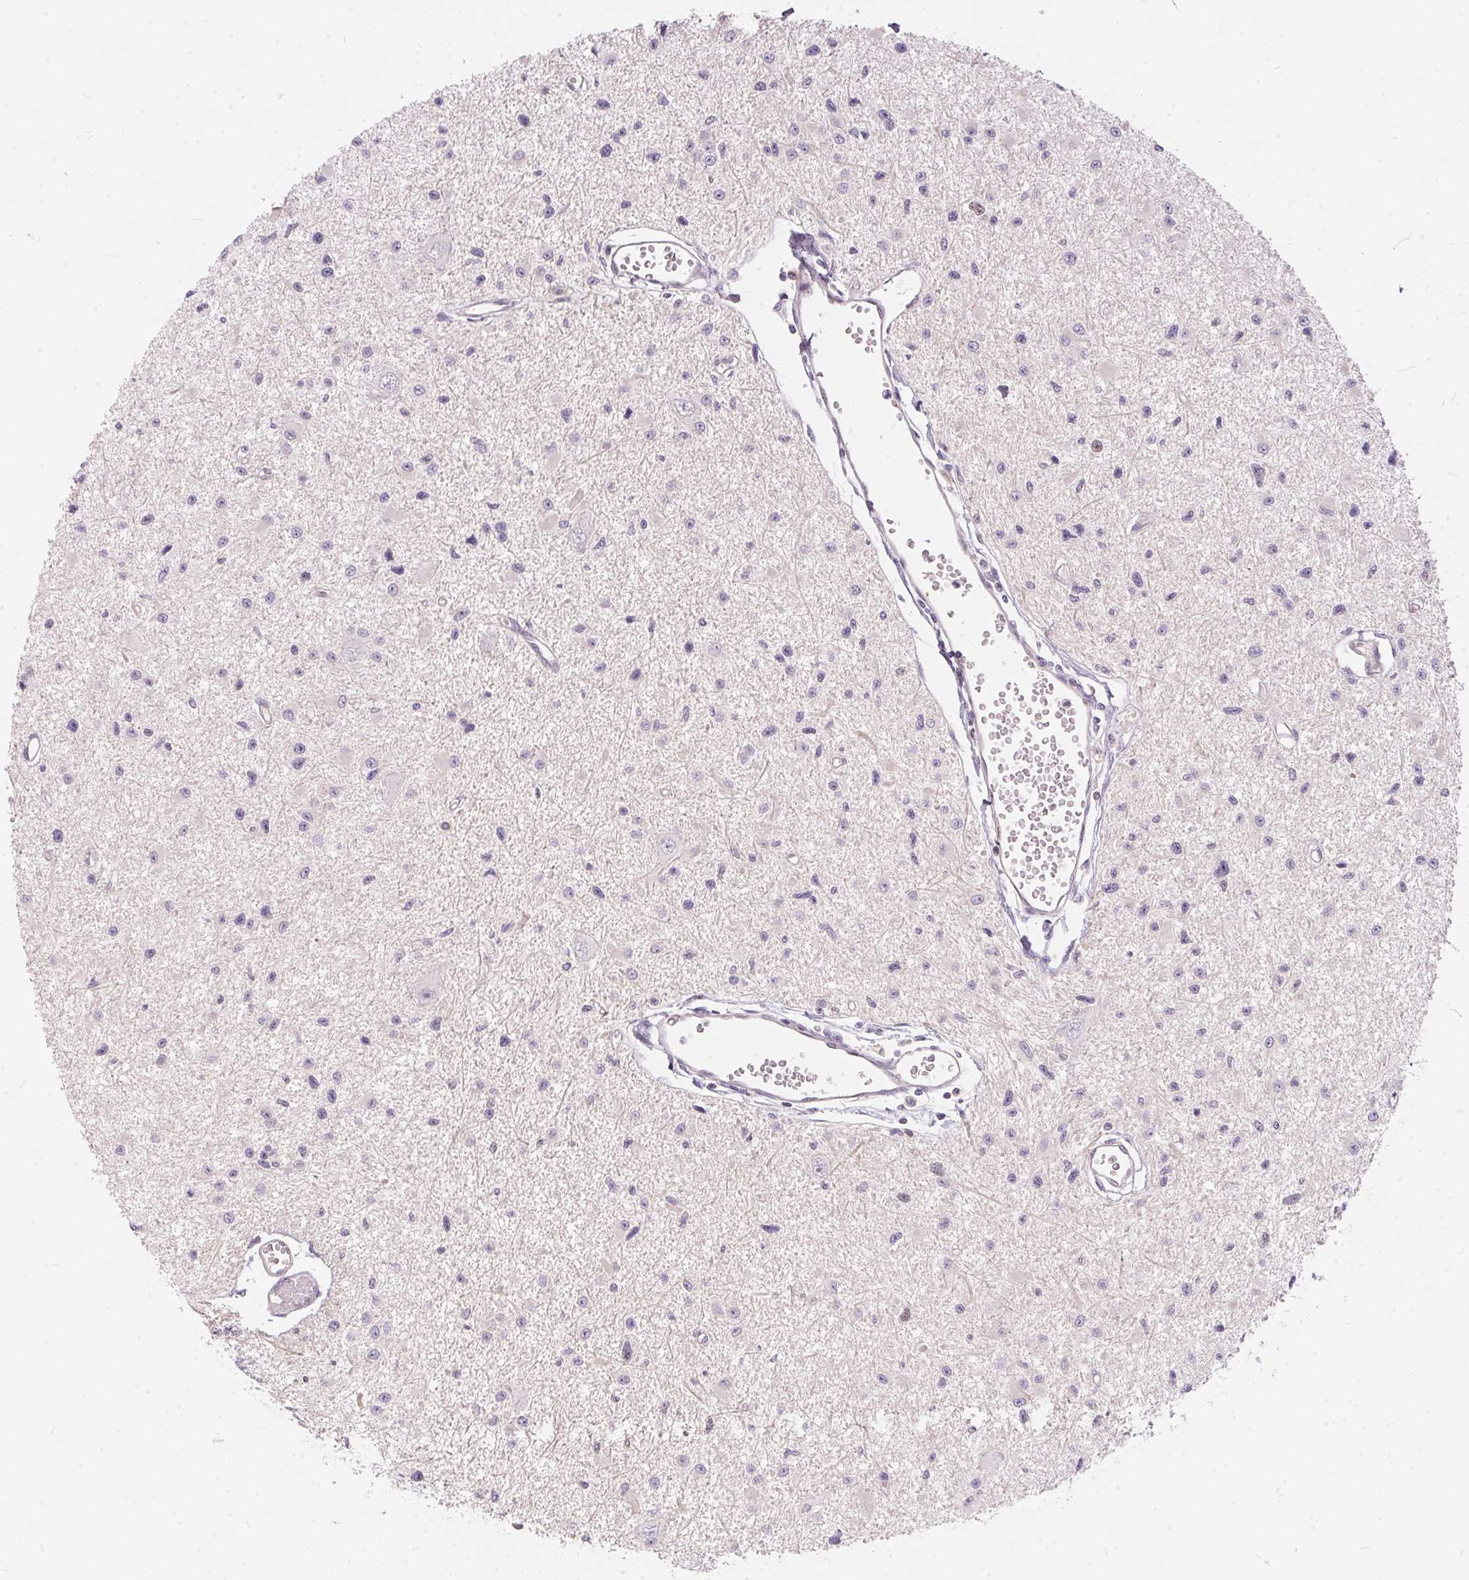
{"staining": {"intensity": "negative", "quantity": "none", "location": "none"}, "tissue": "glioma", "cell_type": "Tumor cells", "image_type": "cancer", "snomed": [{"axis": "morphology", "description": "Glioma, malignant, High grade"}, {"axis": "topography", "description": "Brain"}], "caption": "Micrograph shows no significant protein staining in tumor cells of malignant glioma (high-grade).", "gene": "BLMH", "patient": {"sex": "male", "age": 54}}